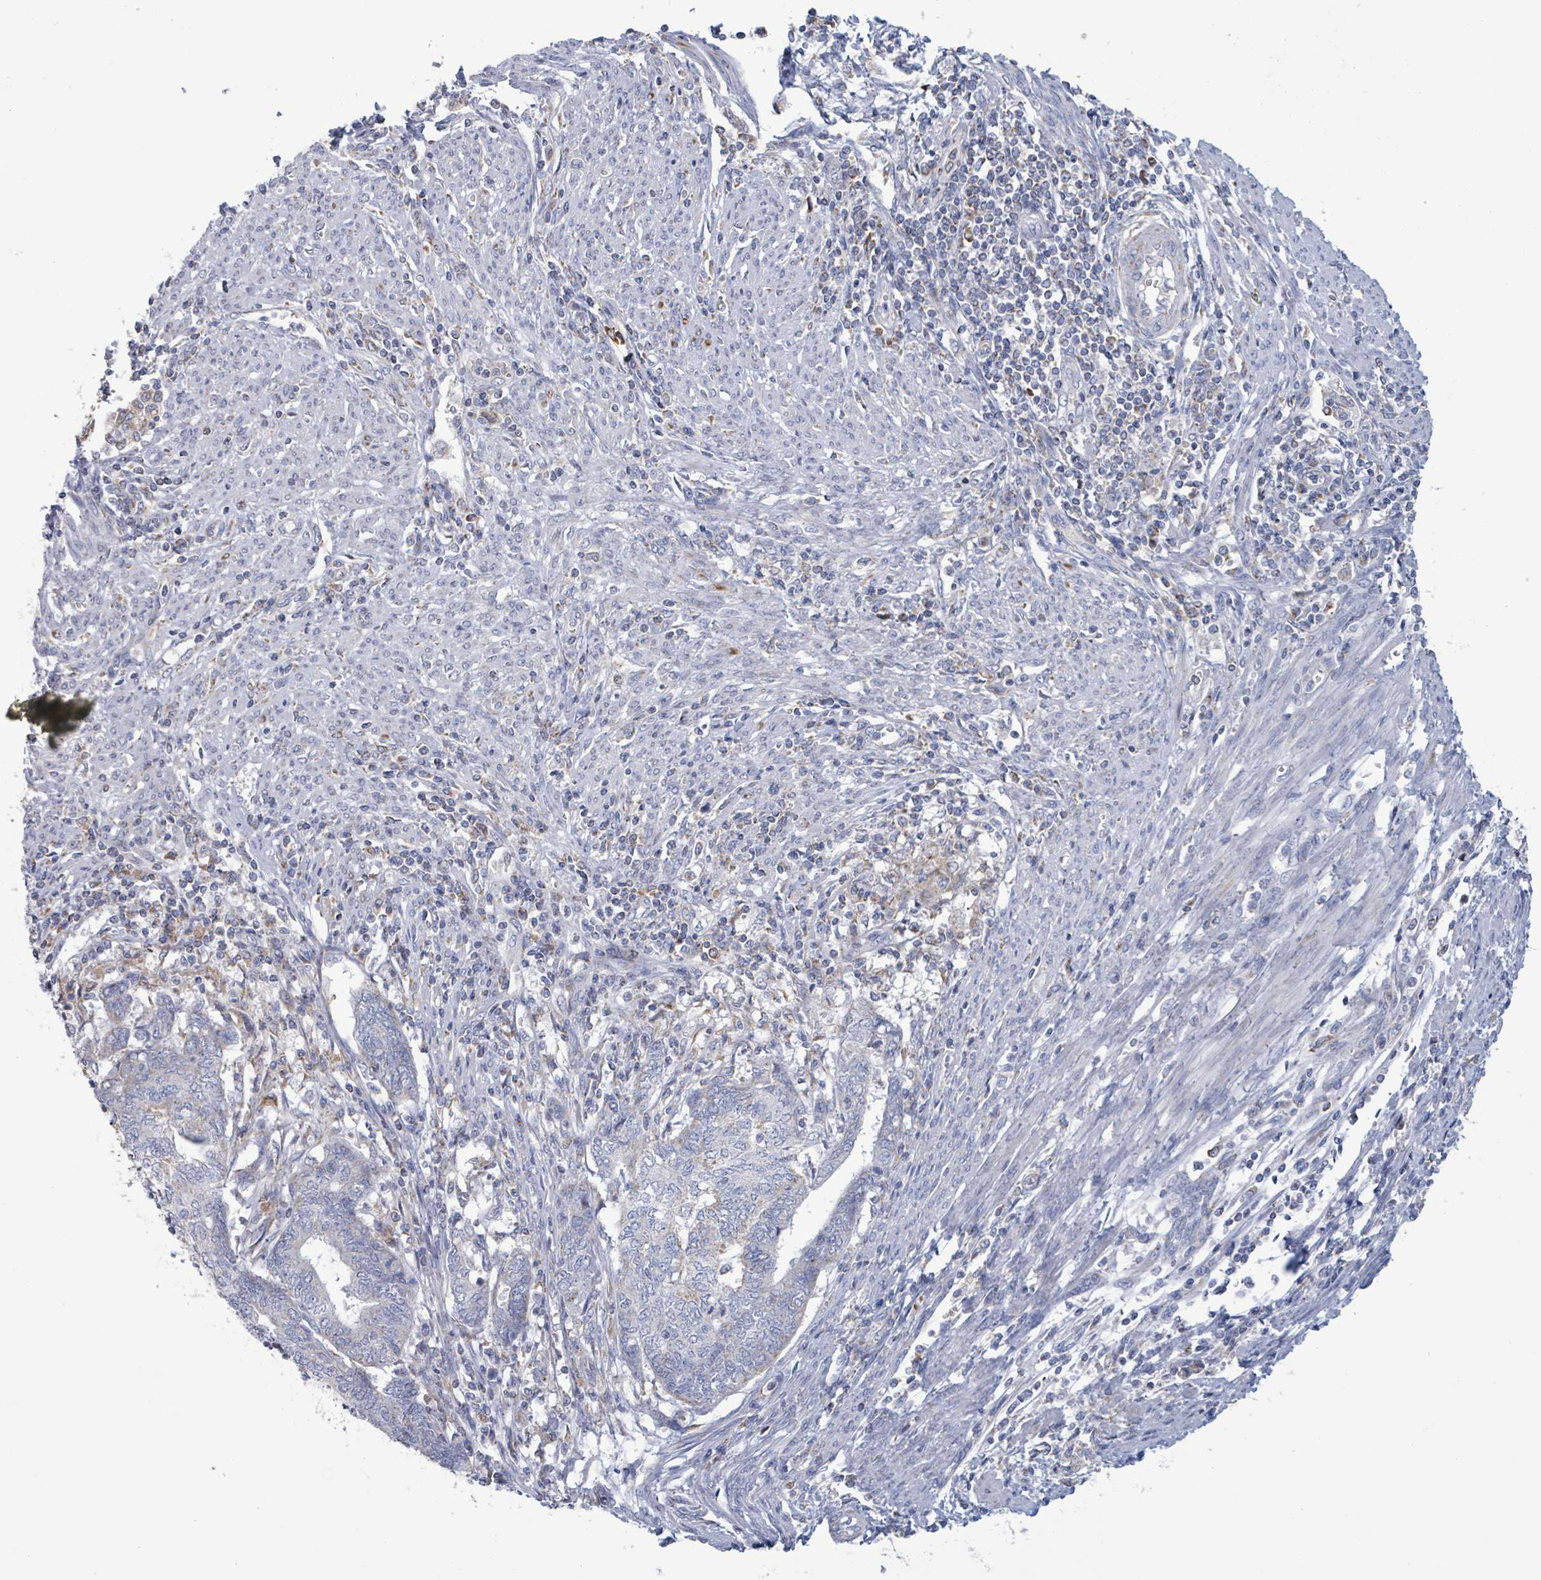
{"staining": {"intensity": "negative", "quantity": "none", "location": "none"}, "tissue": "endometrial cancer", "cell_type": "Tumor cells", "image_type": "cancer", "snomed": [{"axis": "morphology", "description": "Adenocarcinoma, NOS"}, {"axis": "topography", "description": "Uterus"}, {"axis": "topography", "description": "Endometrium"}], "caption": "A histopathology image of human endometrial cancer is negative for staining in tumor cells.", "gene": "AKR1C4", "patient": {"sex": "female", "age": 70}}